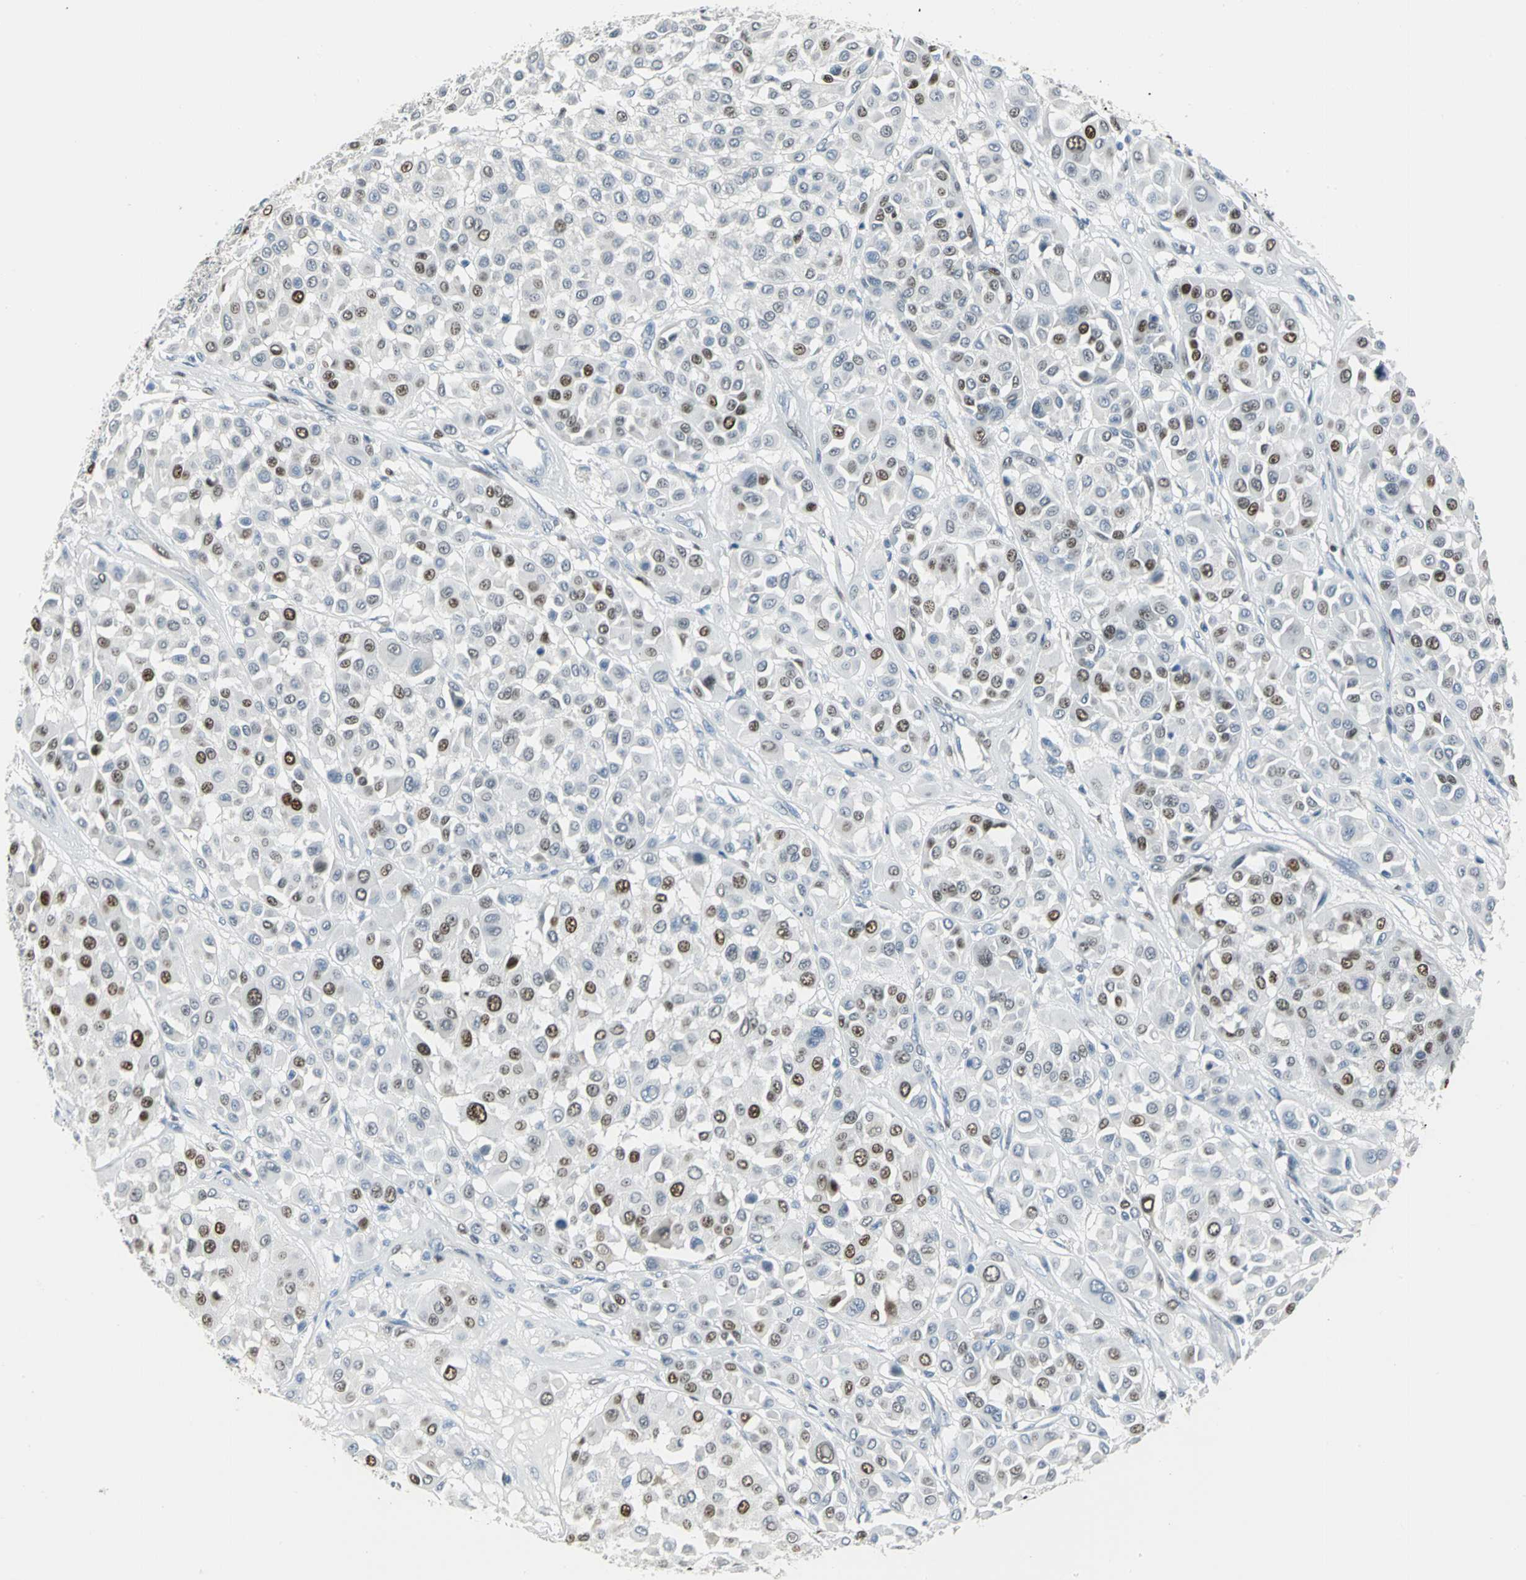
{"staining": {"intensity": "moderate", "quantity": "<25%", "location": "nuclear"}, "tissue": "melanoma", "cell_type": "Tumor cells", "image_type": "cancer", "snomed": [{"axis": "morphology", "description": "Malignant melanoma, Metastatic site"}, {"axis": "topography", "description": "Soft tissue"}], "caption": "Immunohistochemical staining of human melanoma displays low levels of moderate nuclear protein staining in approximately <25% of tumor cells. The staining was performed using DAB to visualize the protein expression in brown, while the nuclei were stained in blue with hematoxylin (Magnification: 20x).", "gene": "MCM3", "patient": {"sex": "male", "age": 41}}